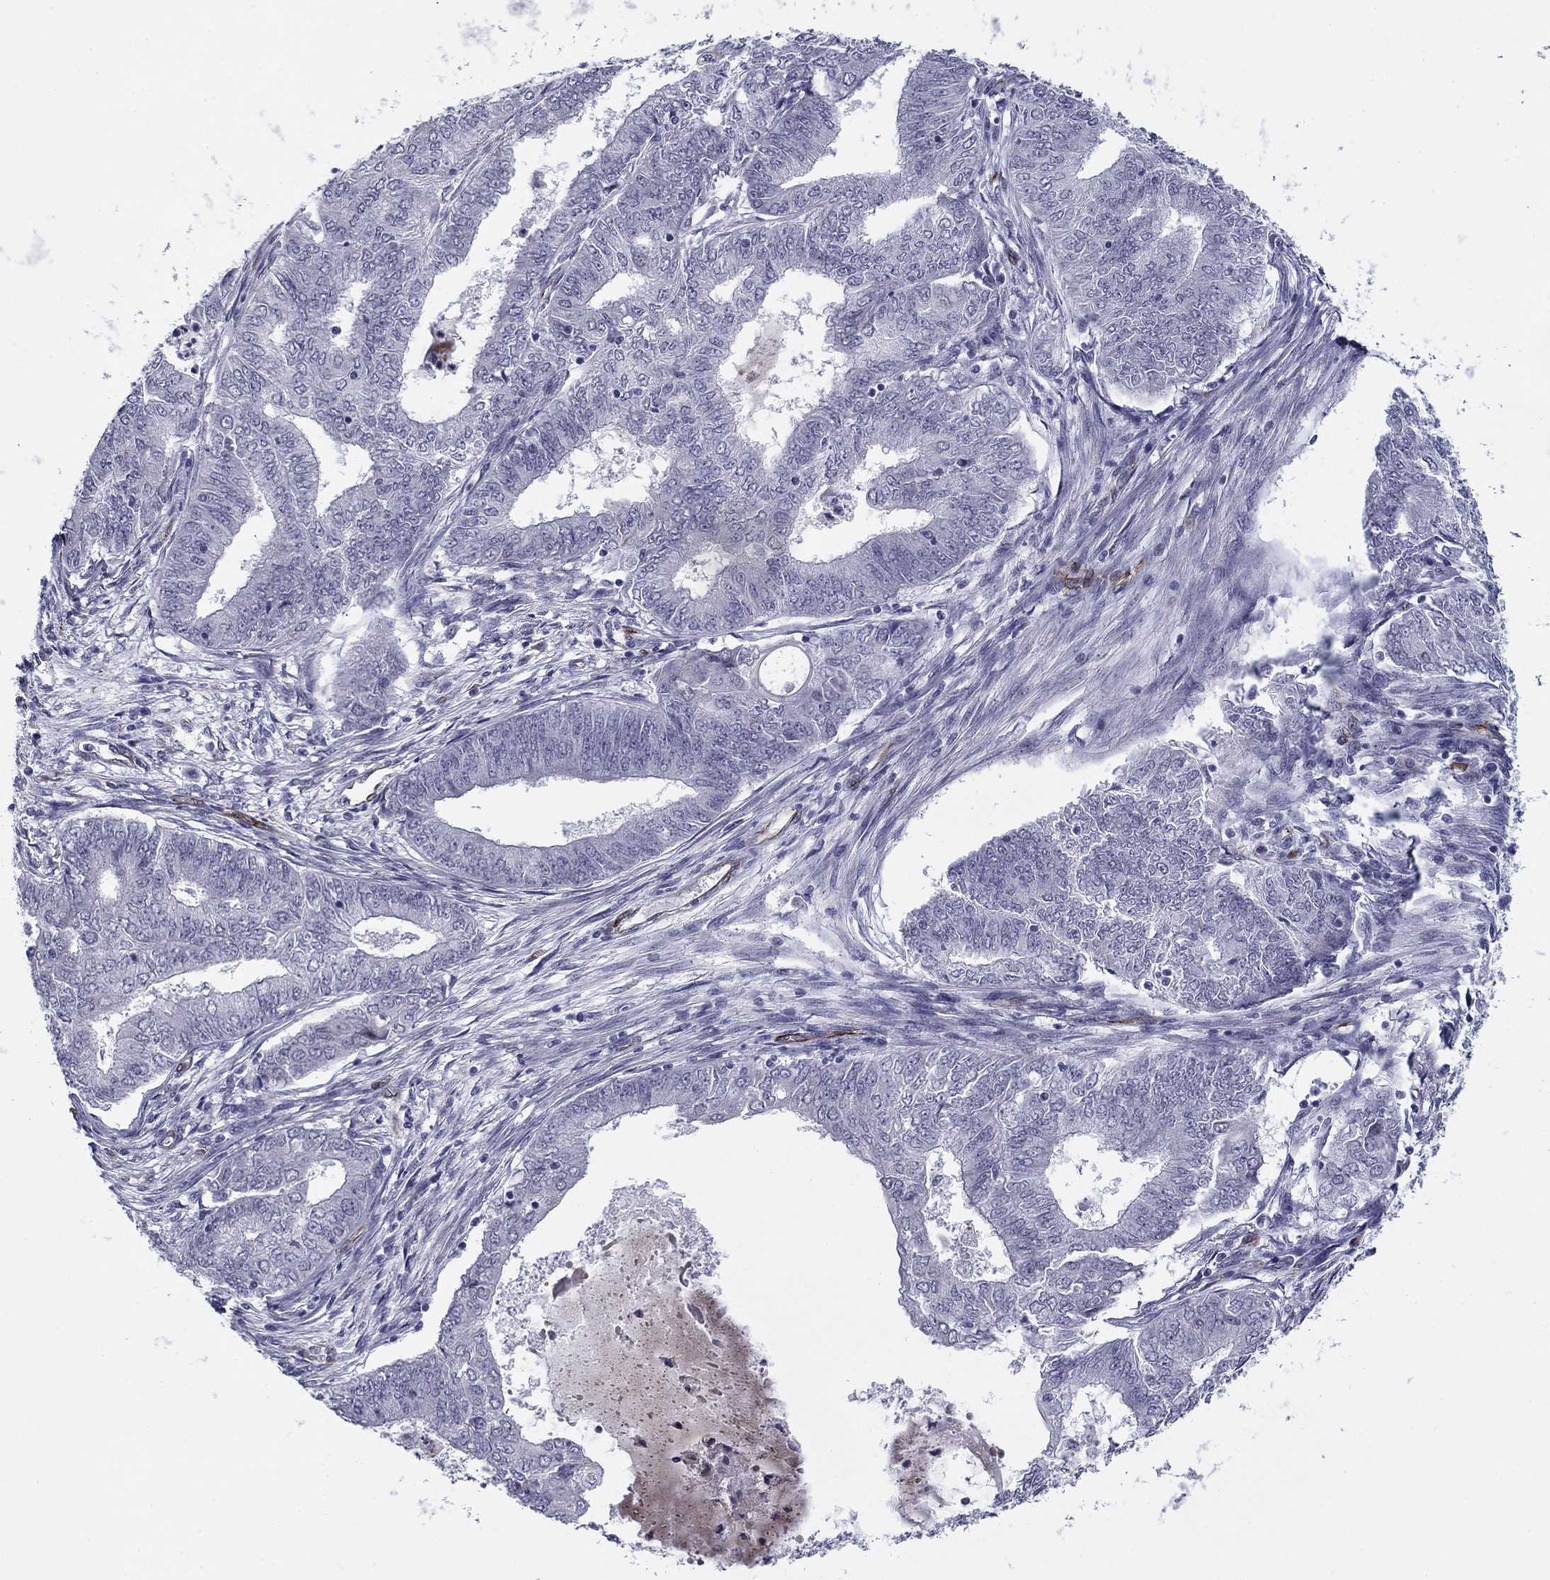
{"staining": {"intensity": "negative", "quantity": "none", "location": "none"}, "tissue": "endometrial cancer", "cell_type": "Tumor cells", "image_type": "cancer", "snomed": [{"axis": "morphology", "description": "Adenocarcinoma, NOS"}, {"axis": "topography", "description": "Endometrium"}], "caption": "DAB (3,3'-diaminobenzidine) immunohistochemical staining of human endometrial cancer reveals no significant staining in tumor cells.", "gene": "ANKS4B", "patient": {"sex": "female", "age": 62}}